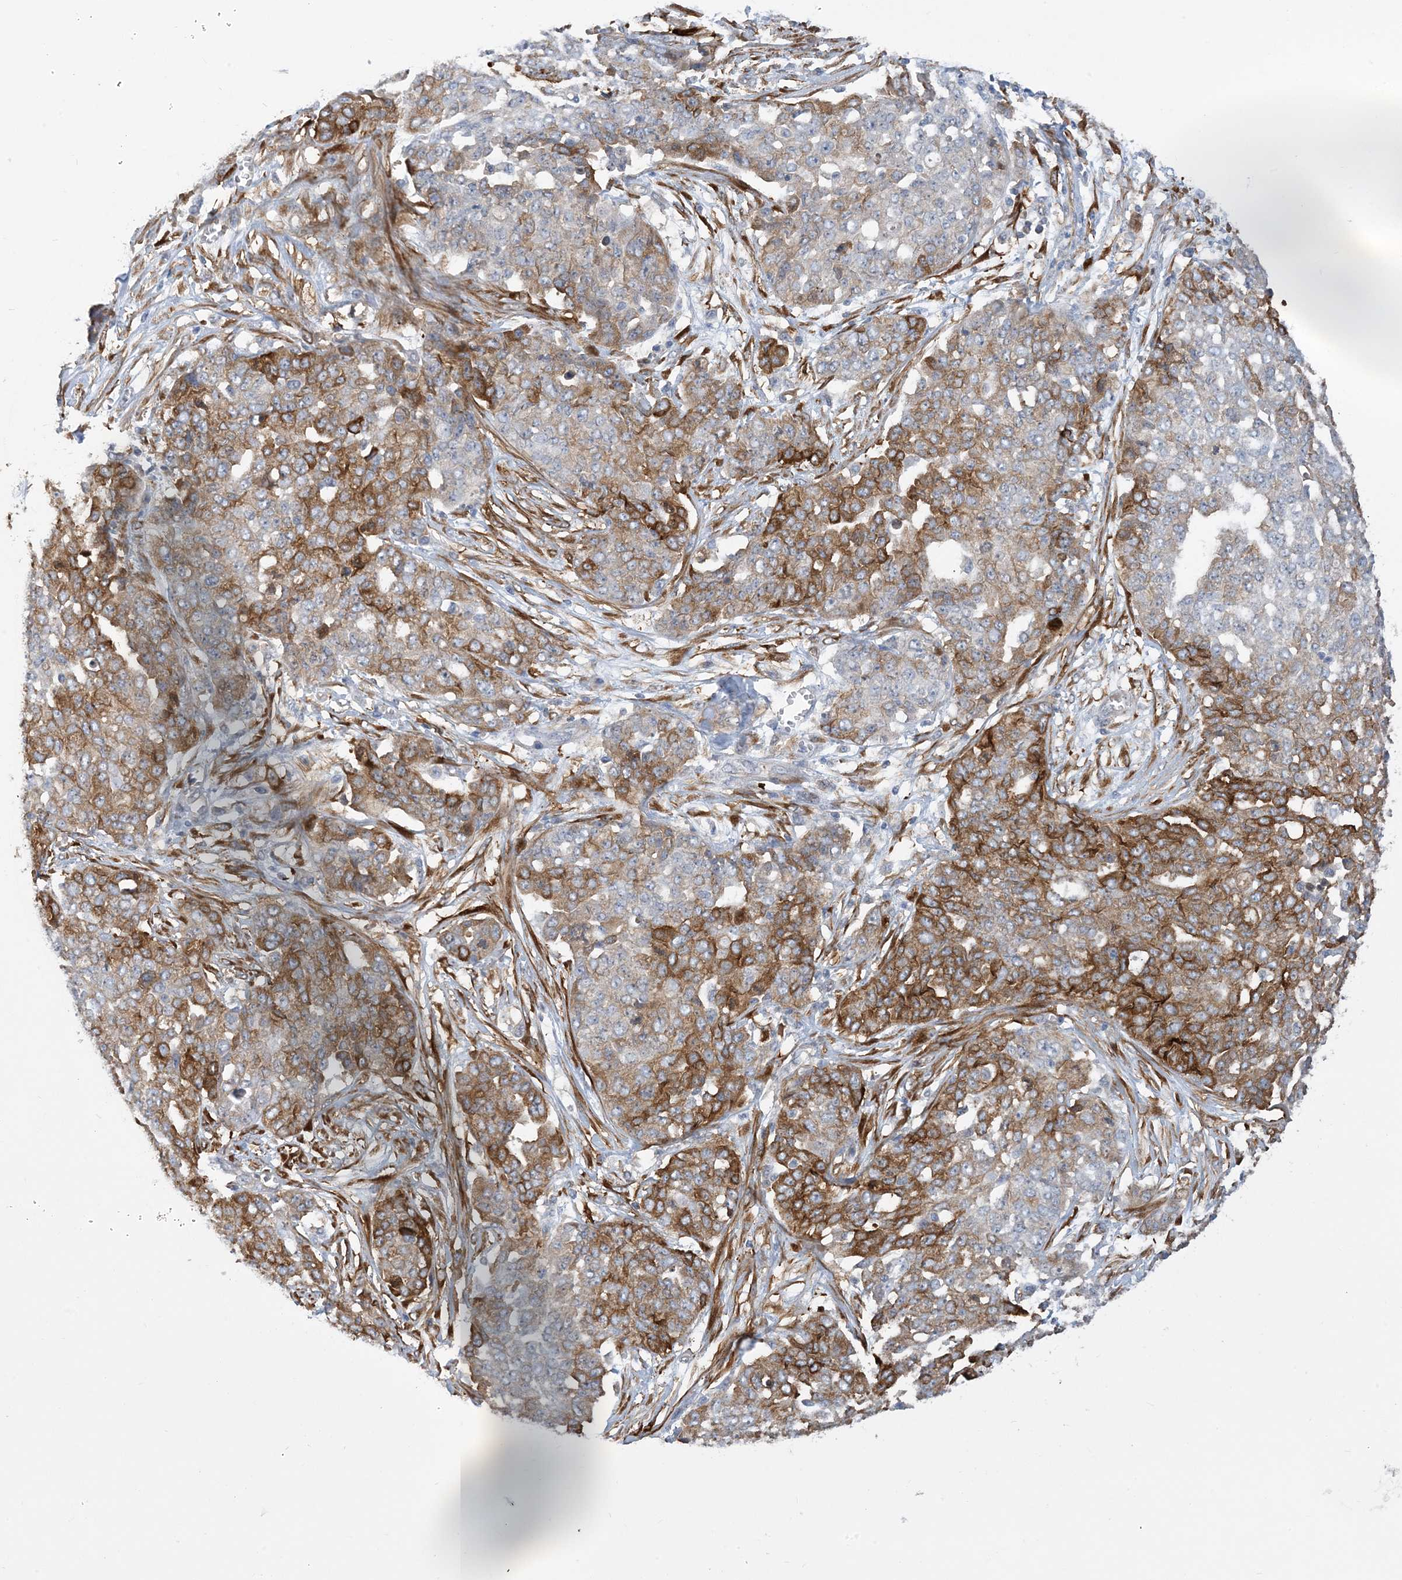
{"staining": {"intensity": "moderate", "quantity": ">75%", "location": "cytoplasmic/membranous"}, "tissue": "ovarian cancer", "cell_type": "Tumor cells", "image_type": "cancer", "snomed": [{"axis": "morphology", "description": "Cystadenocarcinoma, serous, NOS"}, {"axis": "topography", "description": "Soft tissue"}, {"axis": "topography", "description": "Ovary"}], "caption": "Protein expression by immunohistochemistry displays moderate cytoplasmic/membranous expression in about >75% of tumor cells in serous cystadenocarcinoma (ovarian). (brown staining indicates protein expression, while blue staining denotes nuclei).", "gene": "EIF2A", "patient": {"sex": "female", "age": 57}}